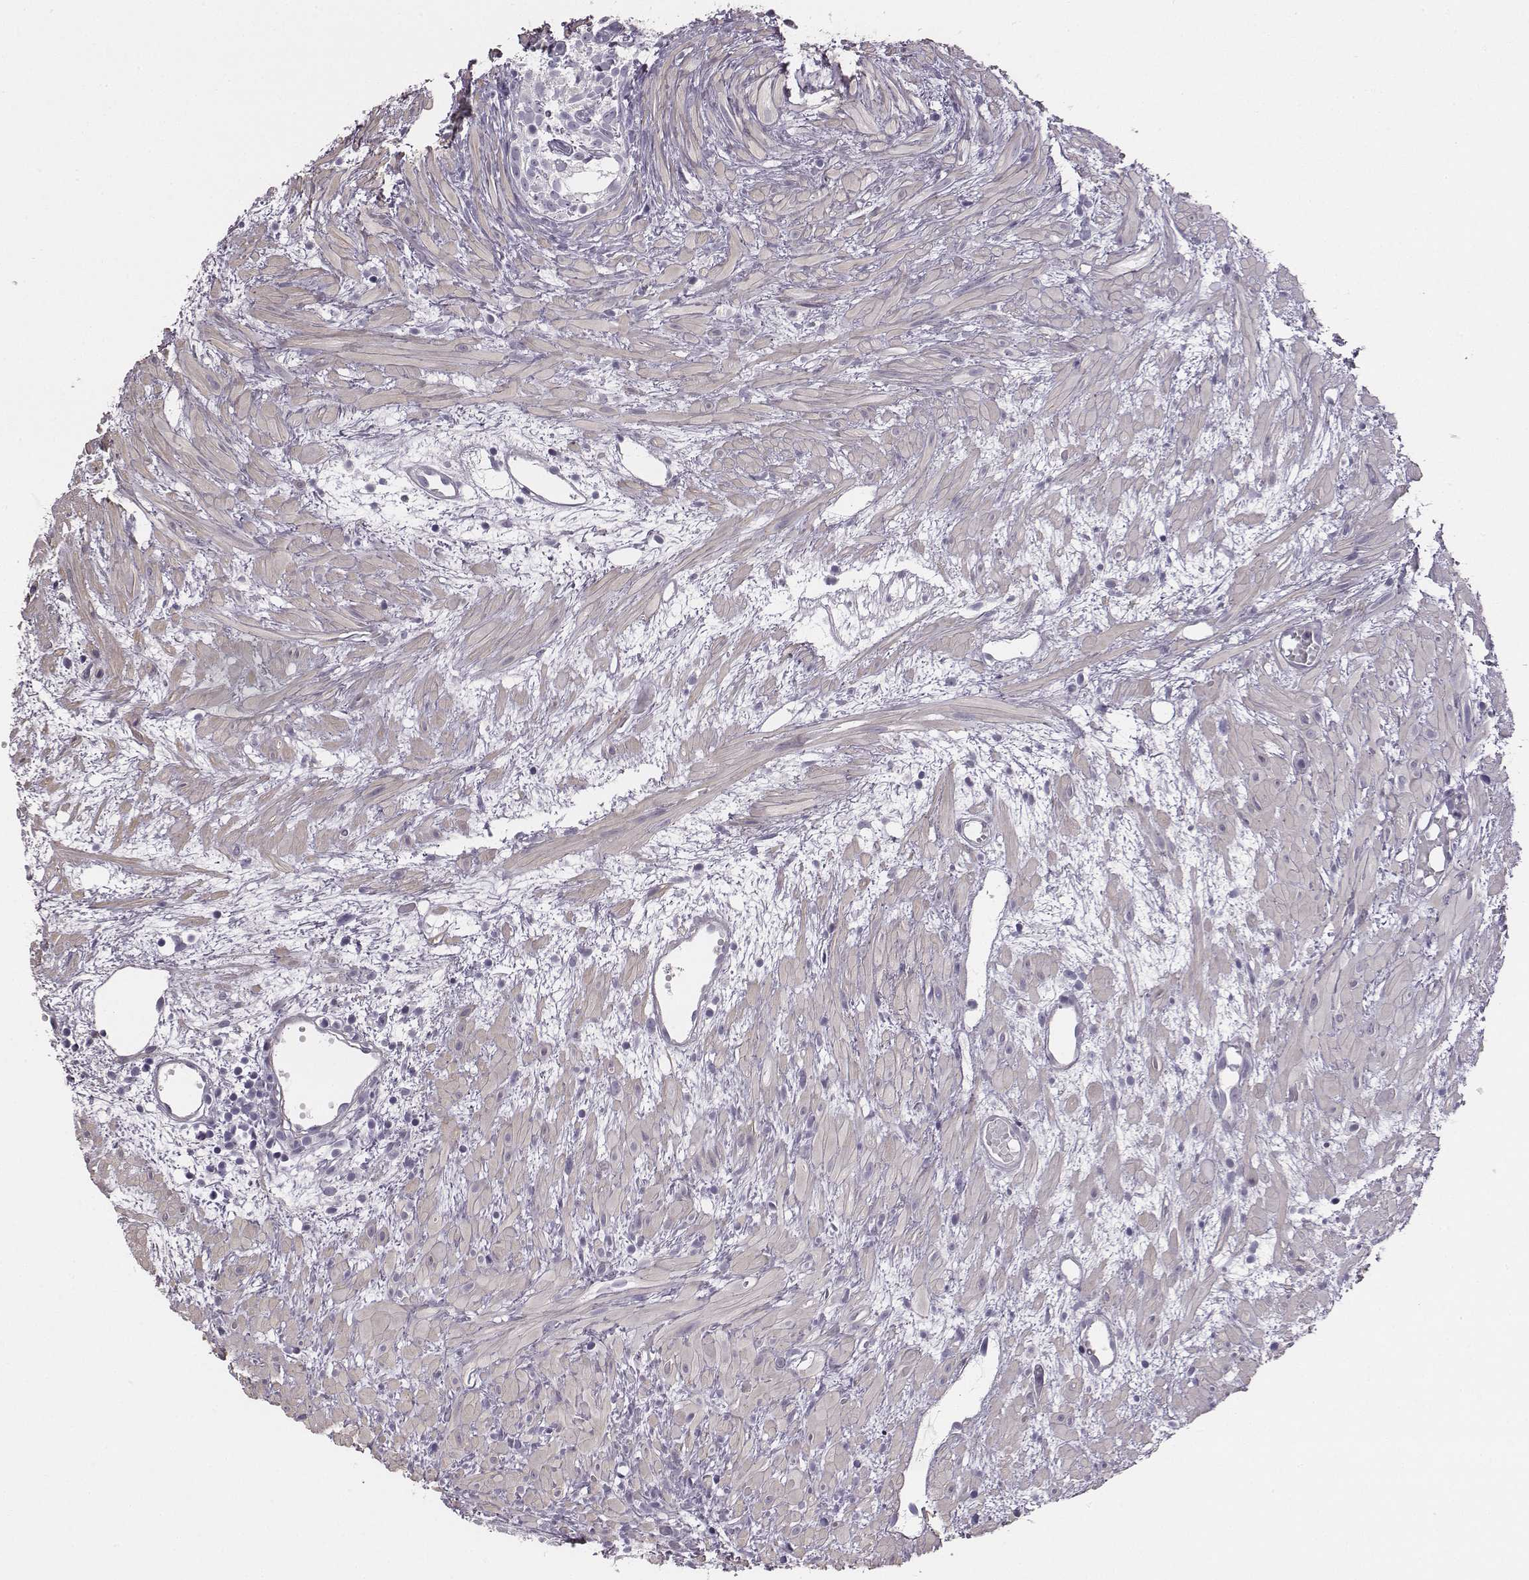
{"staining": {"intensity": "negative", "quantity": "none", "location": "none"}, "tissue": "prostate cancer", "cell_type": "Tumor cells", "image_type": "cancer", "snomed": [{"axis": "morphology", "description": "Adenocarcinoma, High grade"}, {"axis": "topography", "description": "Prostate"}], "caption": "Immunohistochemical staining of human prostate cancer shows no significant positivity in tumor cells.", "gene": "ADAM7", "patient": {"sex": "male", "age": 79}}